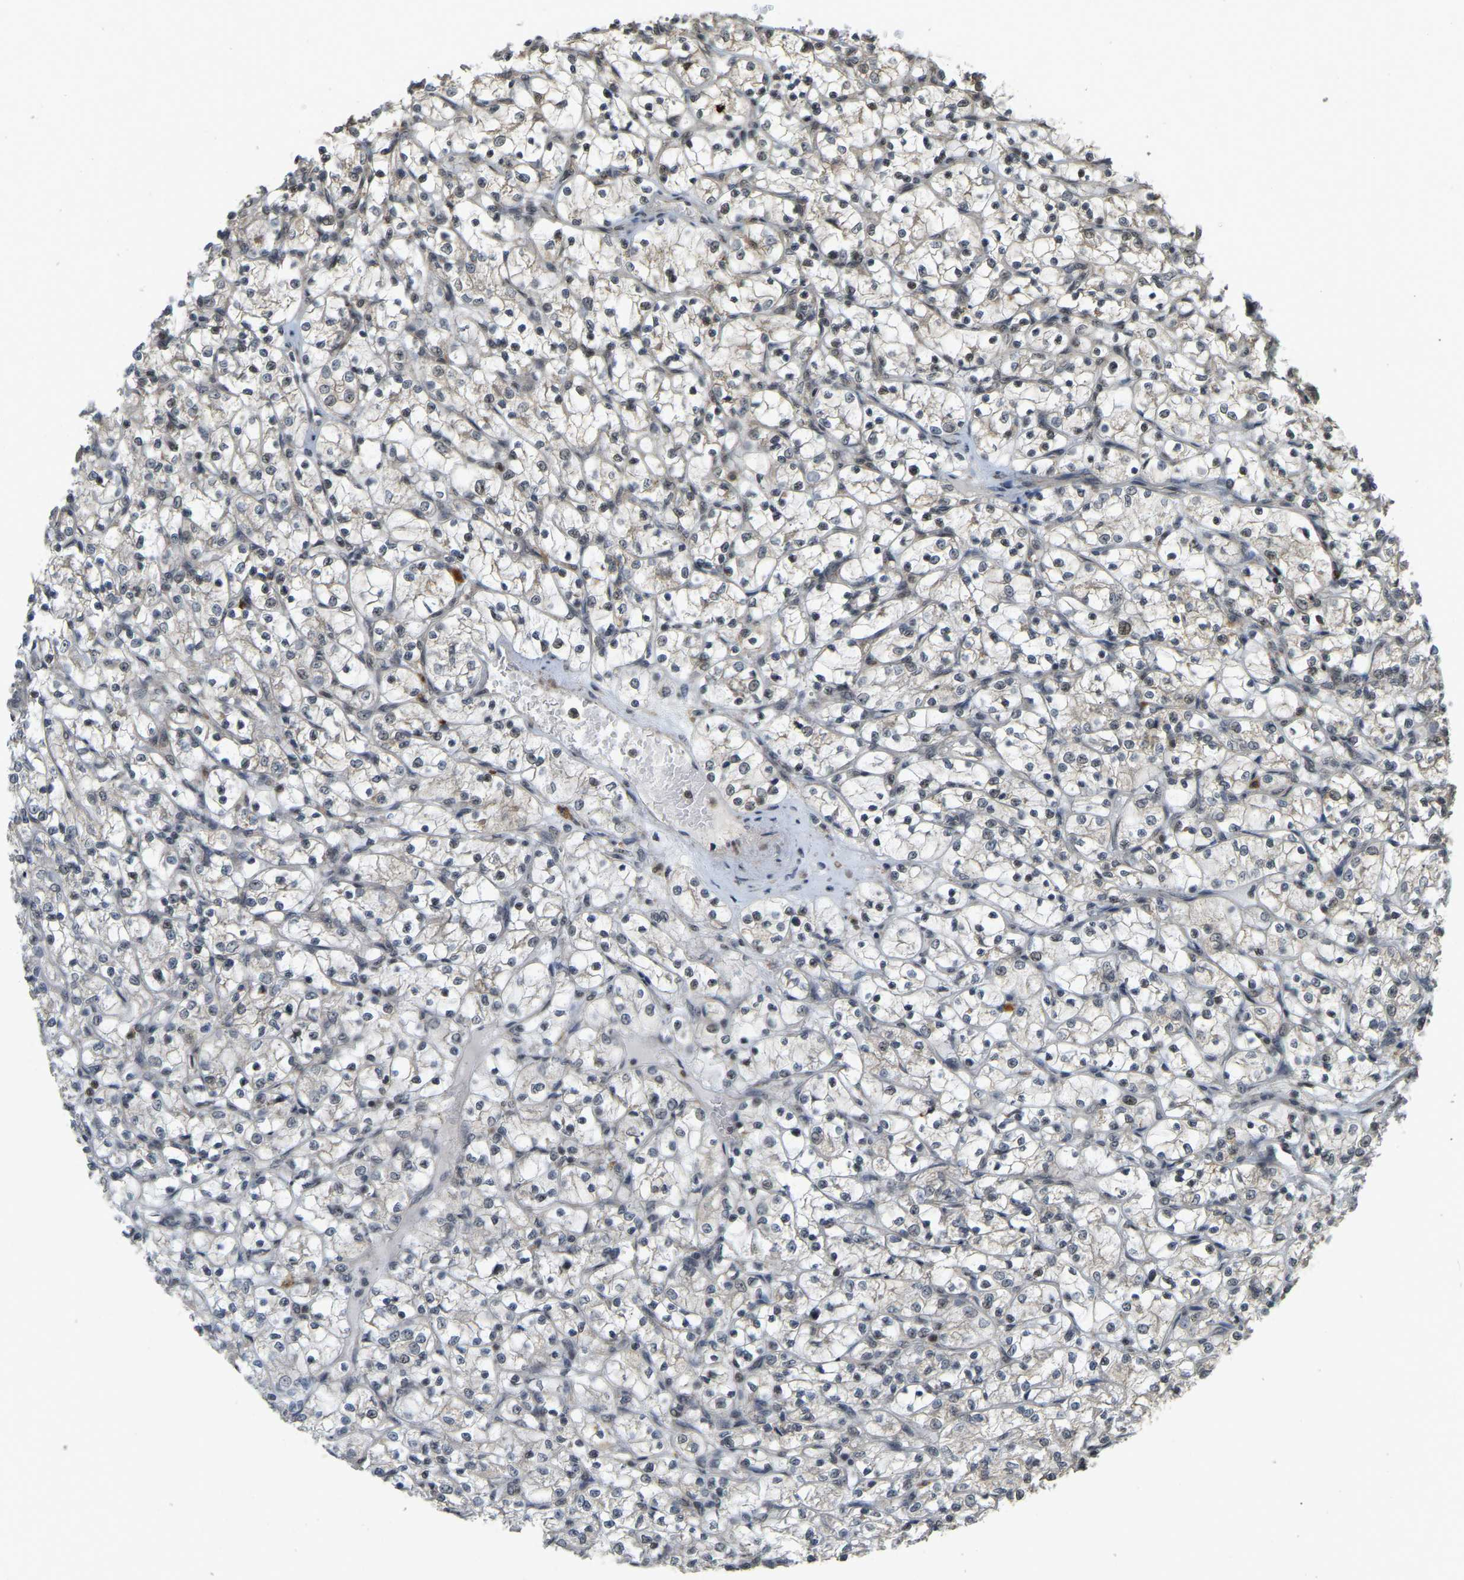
{"staining": {"intensity": "weak", "quantity": "<25%", "location": "cytoplasmic/membranous"}, "tissue": "renal cancer", "cell_type": "Tumor cells", "image_type": "cancer", "snomed": [{"axis": "morphology", "description": "Adenocarcinoma, NOS"}, {"axis": "topography", "description": "Kidney"}], "caption": "Immunohistochemistry photomicrograph of human renal adenocarcinoma stained for a protein (brown), which reveals no positivity in tumor cells.", "gene": "BRF2", "patient": {"sex": "female", "age": 69}}